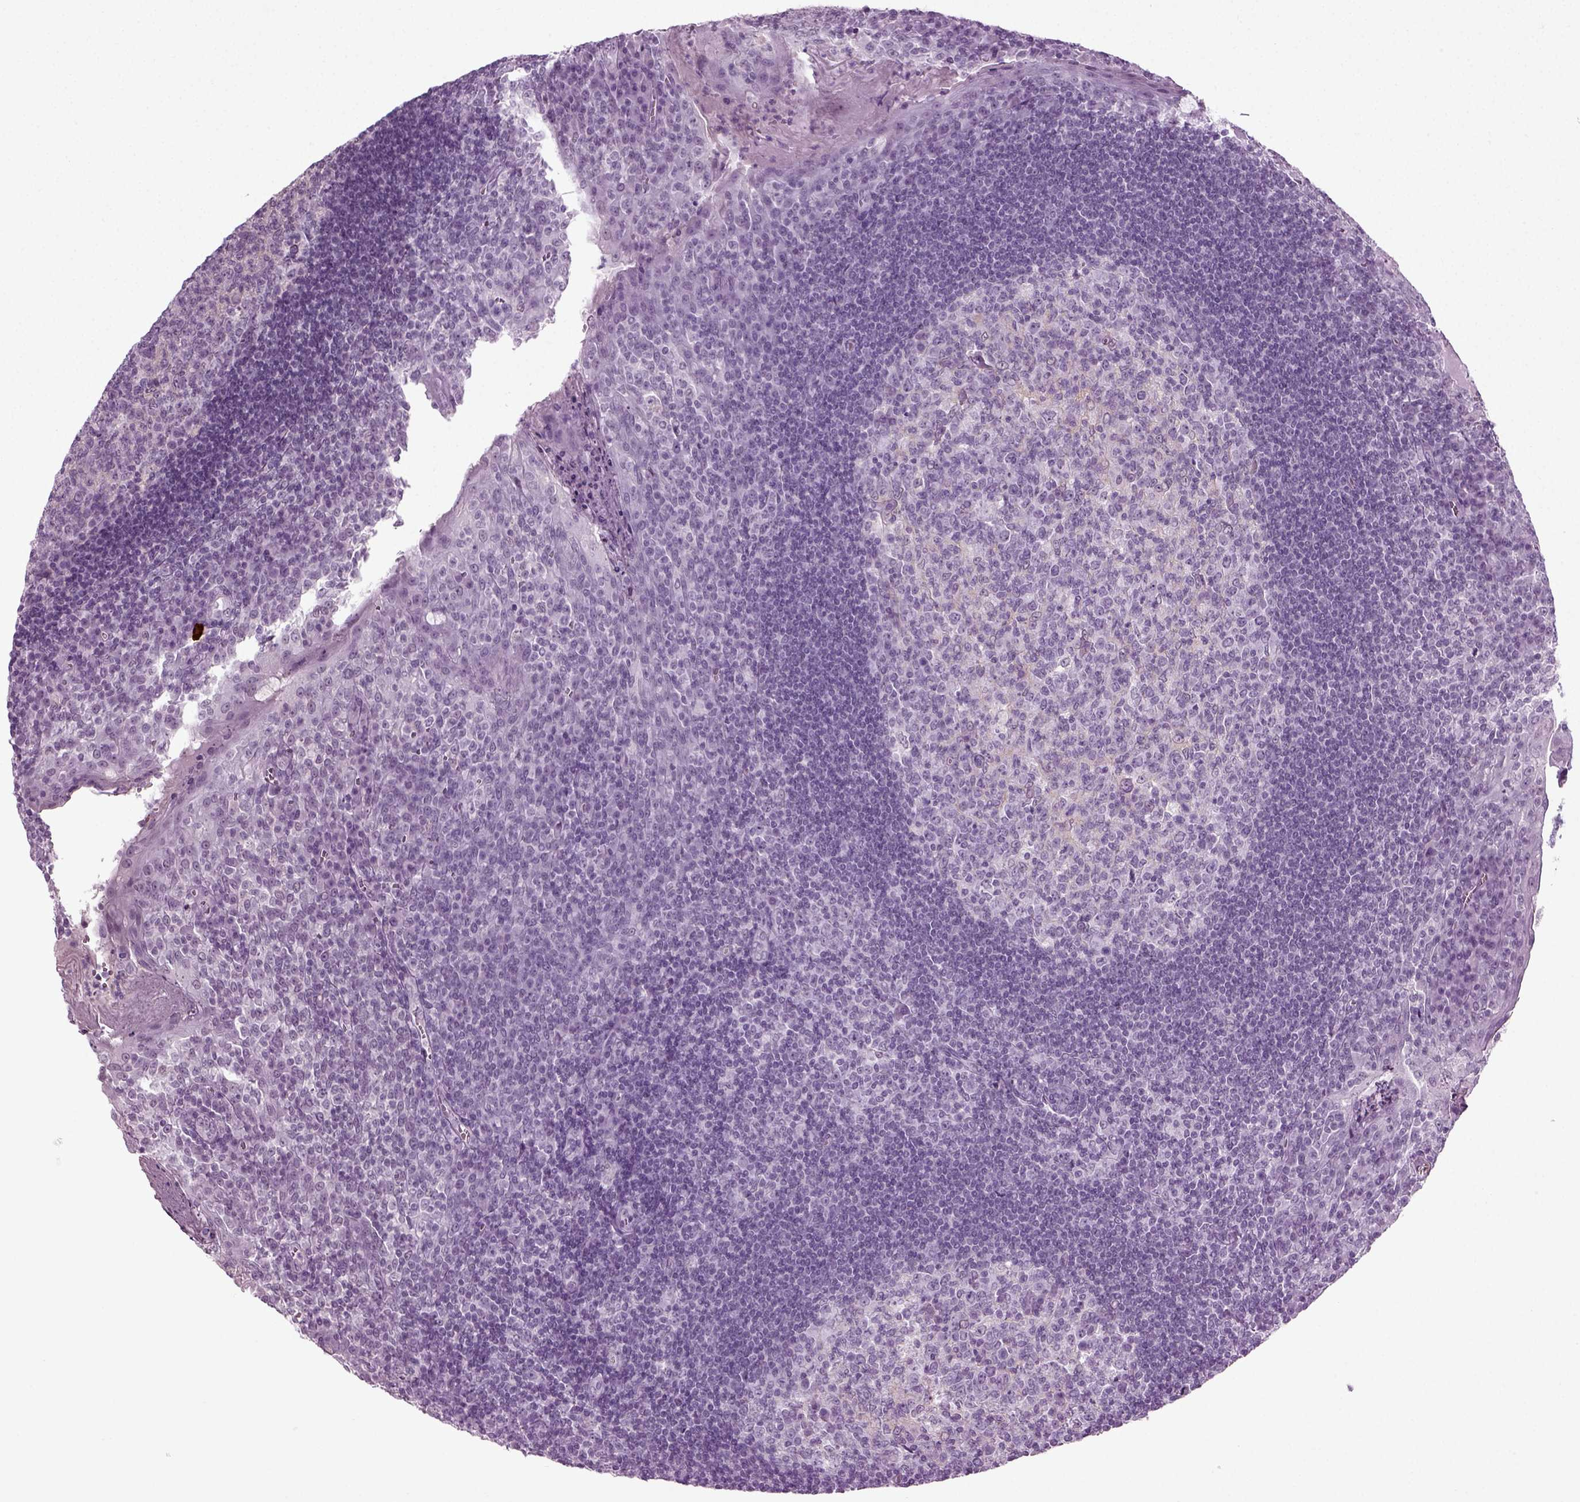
{"staining": {"intensity": "negative", "quantity": "none", "location": "none"}, "tissue": "tonsil", "cell_type": "Germinal center cells", "image_type": "normal", "snomed": [{"axis": "morphology", "description": "Normal tissue, NOS"}, {"axis": "topography", "description": "Tonsil"}], "caption": "The immunohistochemistry micrograph has no significant staining in germinal center cells of tonsil. The staining is performed using DAB brown chromogen with nuclei counter-stained in using hematoxylin.", "gene": "ZC2HC1C", "patient": {"sex": "female", "age": 12}}